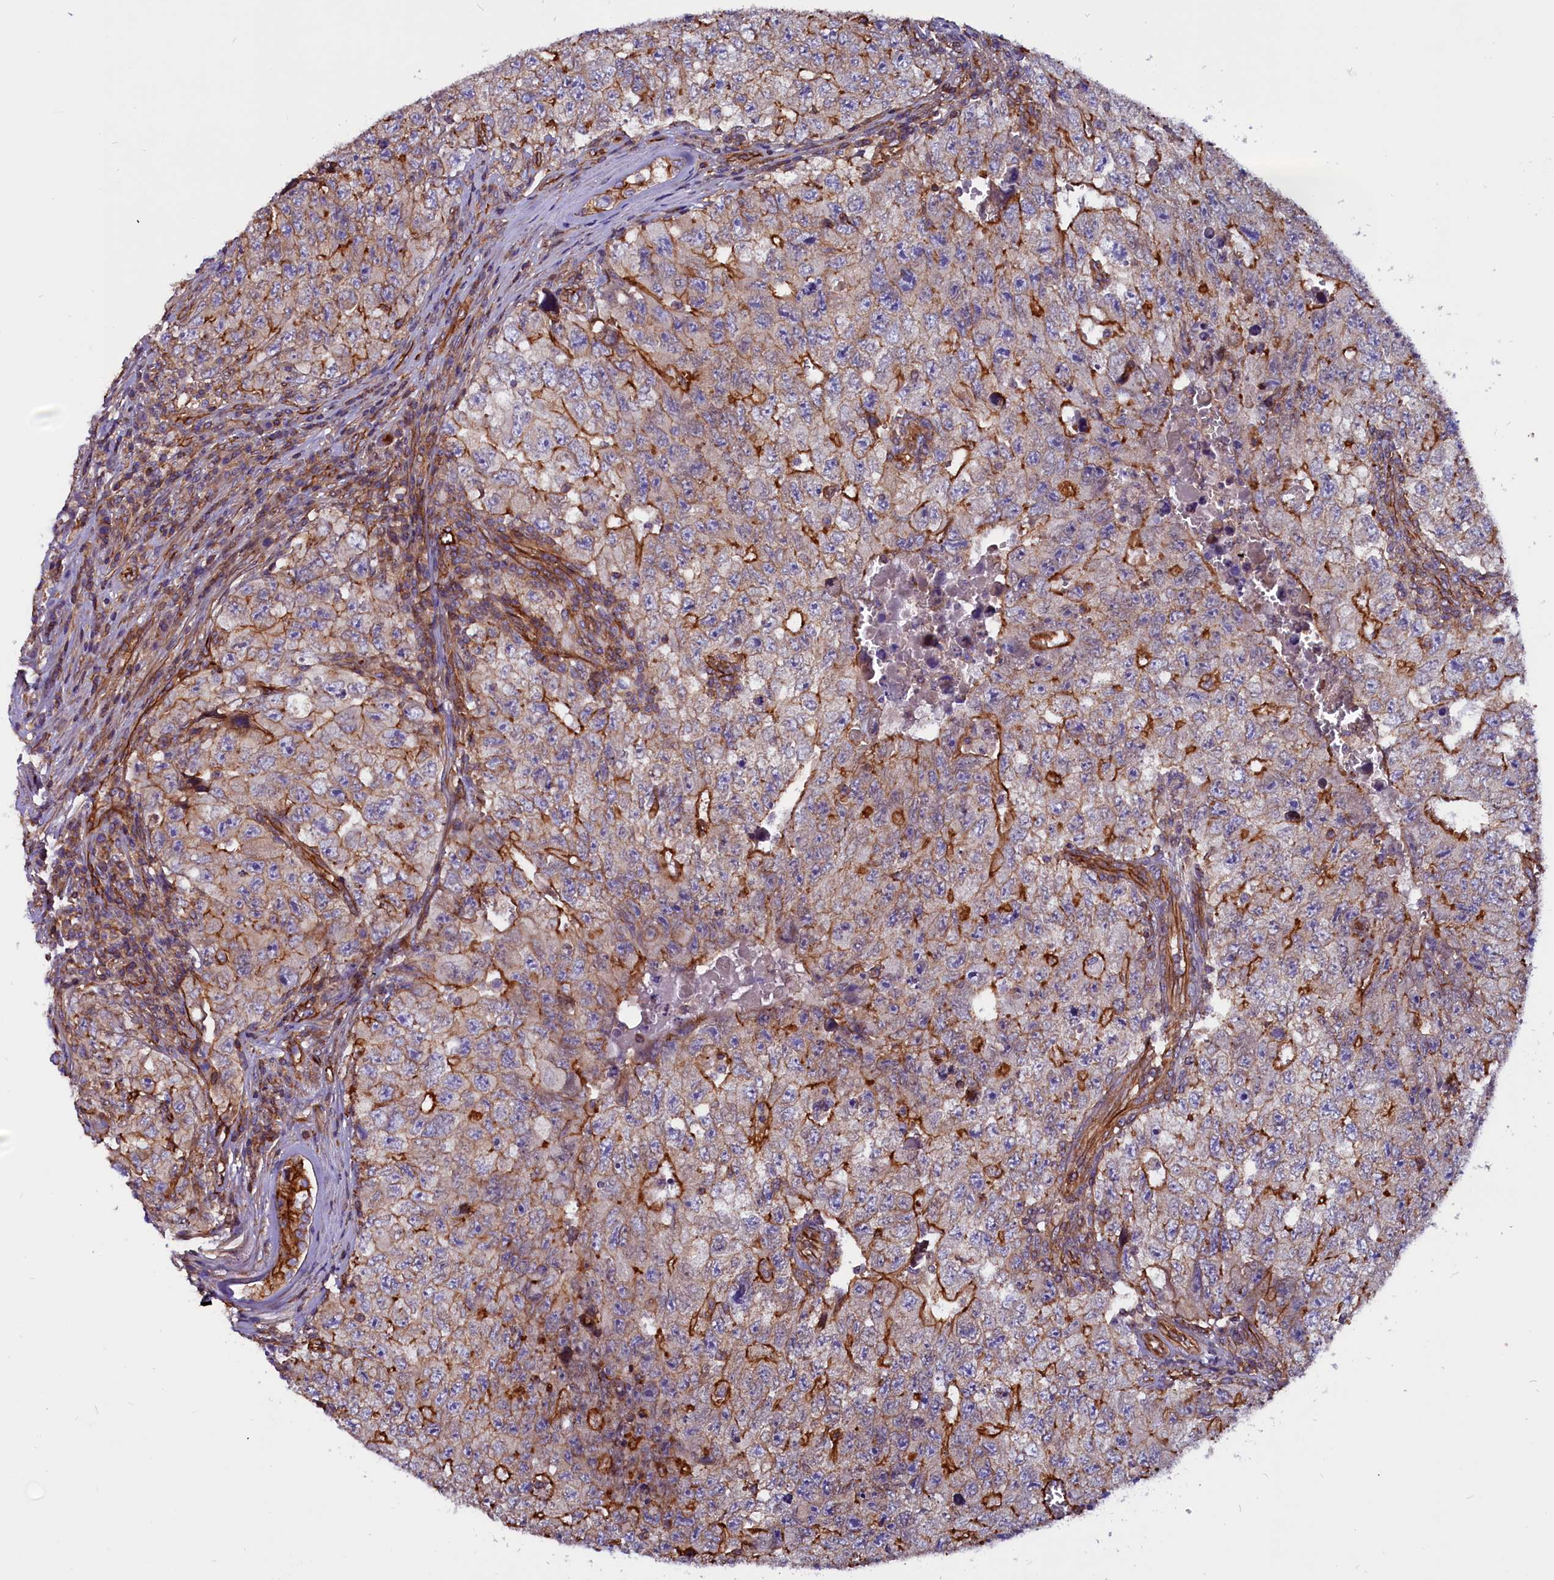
{"staining": {"intensity": "strong", "quantity": "<25%", "location": "cytoplasmic/membranous"}, "tissue": "testis cancer", "cell_type": "Tumor cells", "image_type": "cancer", "snomed": [{"axis": "morphology", "description": "Carcinoma, Embryonal, NOS"}, {"axis": "topography", "description": "Testis"}], "caption": "An image of human testis embryonal carcinoma stained for a protein shows strong cytoplasmic/membranous brown staining in tumor cells.", "gene": "ZNF749", "patient": {"sex": "male", "age": 17}}